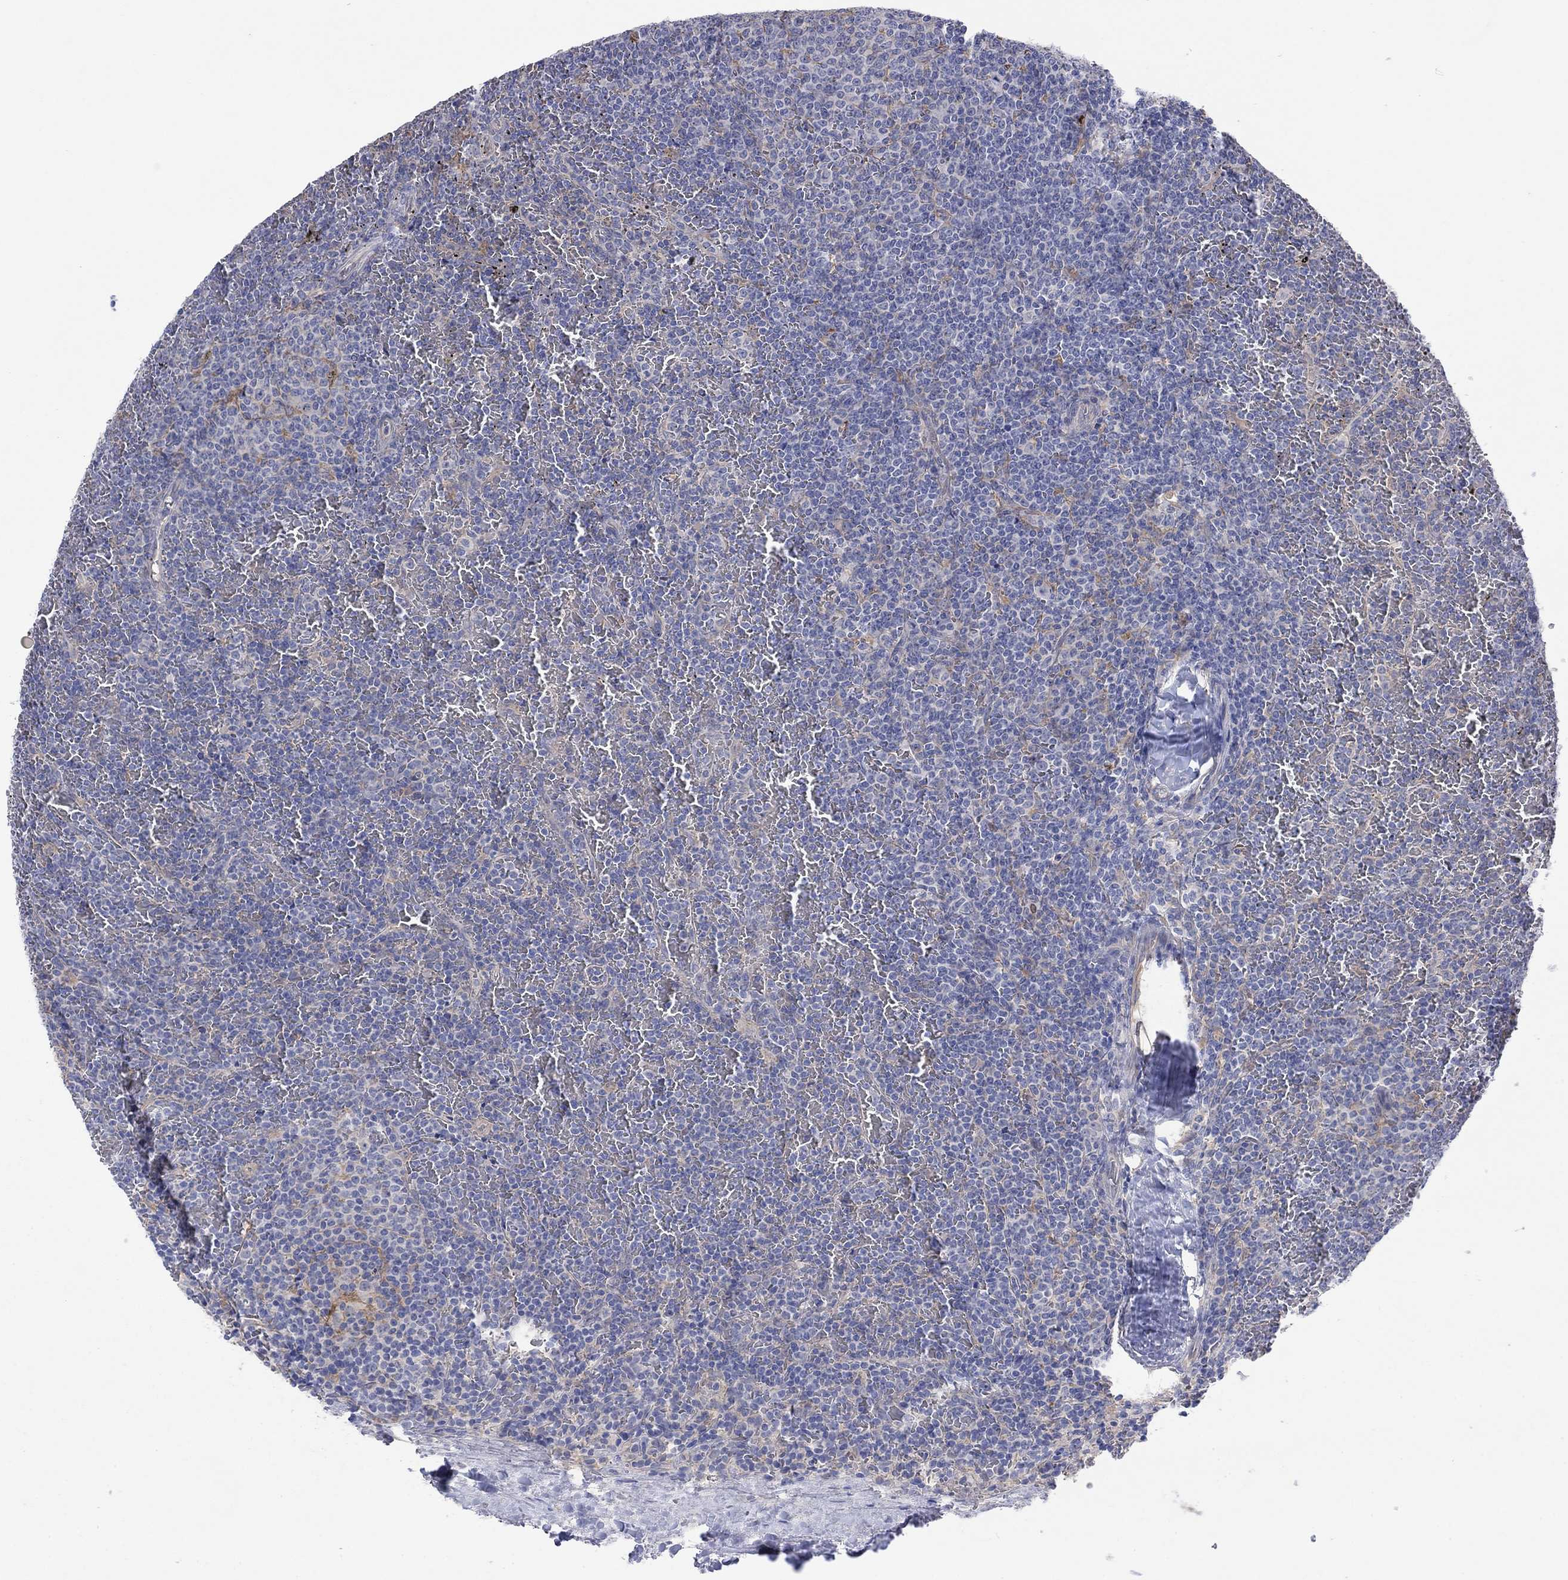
{"staining": {"intensity": "negative", "quantity": "none", "location": "none"}, "tissue": "lymphoma", "cell_type": "Tumor cells", "image_type": "cancer", "snomed": [{"axis": "morphology", "description": "Malignant lymphoma, non-Hodgkin's type, Low grade"}, {"axis": "topography", "description": "Spleen"}], "caption": "This is an immunohistochemistry histopathology image of lymphoma. There is no staining in tumor cells.", "gene": "PLCL2", "patient": {"sex": "female", "age": 77}}